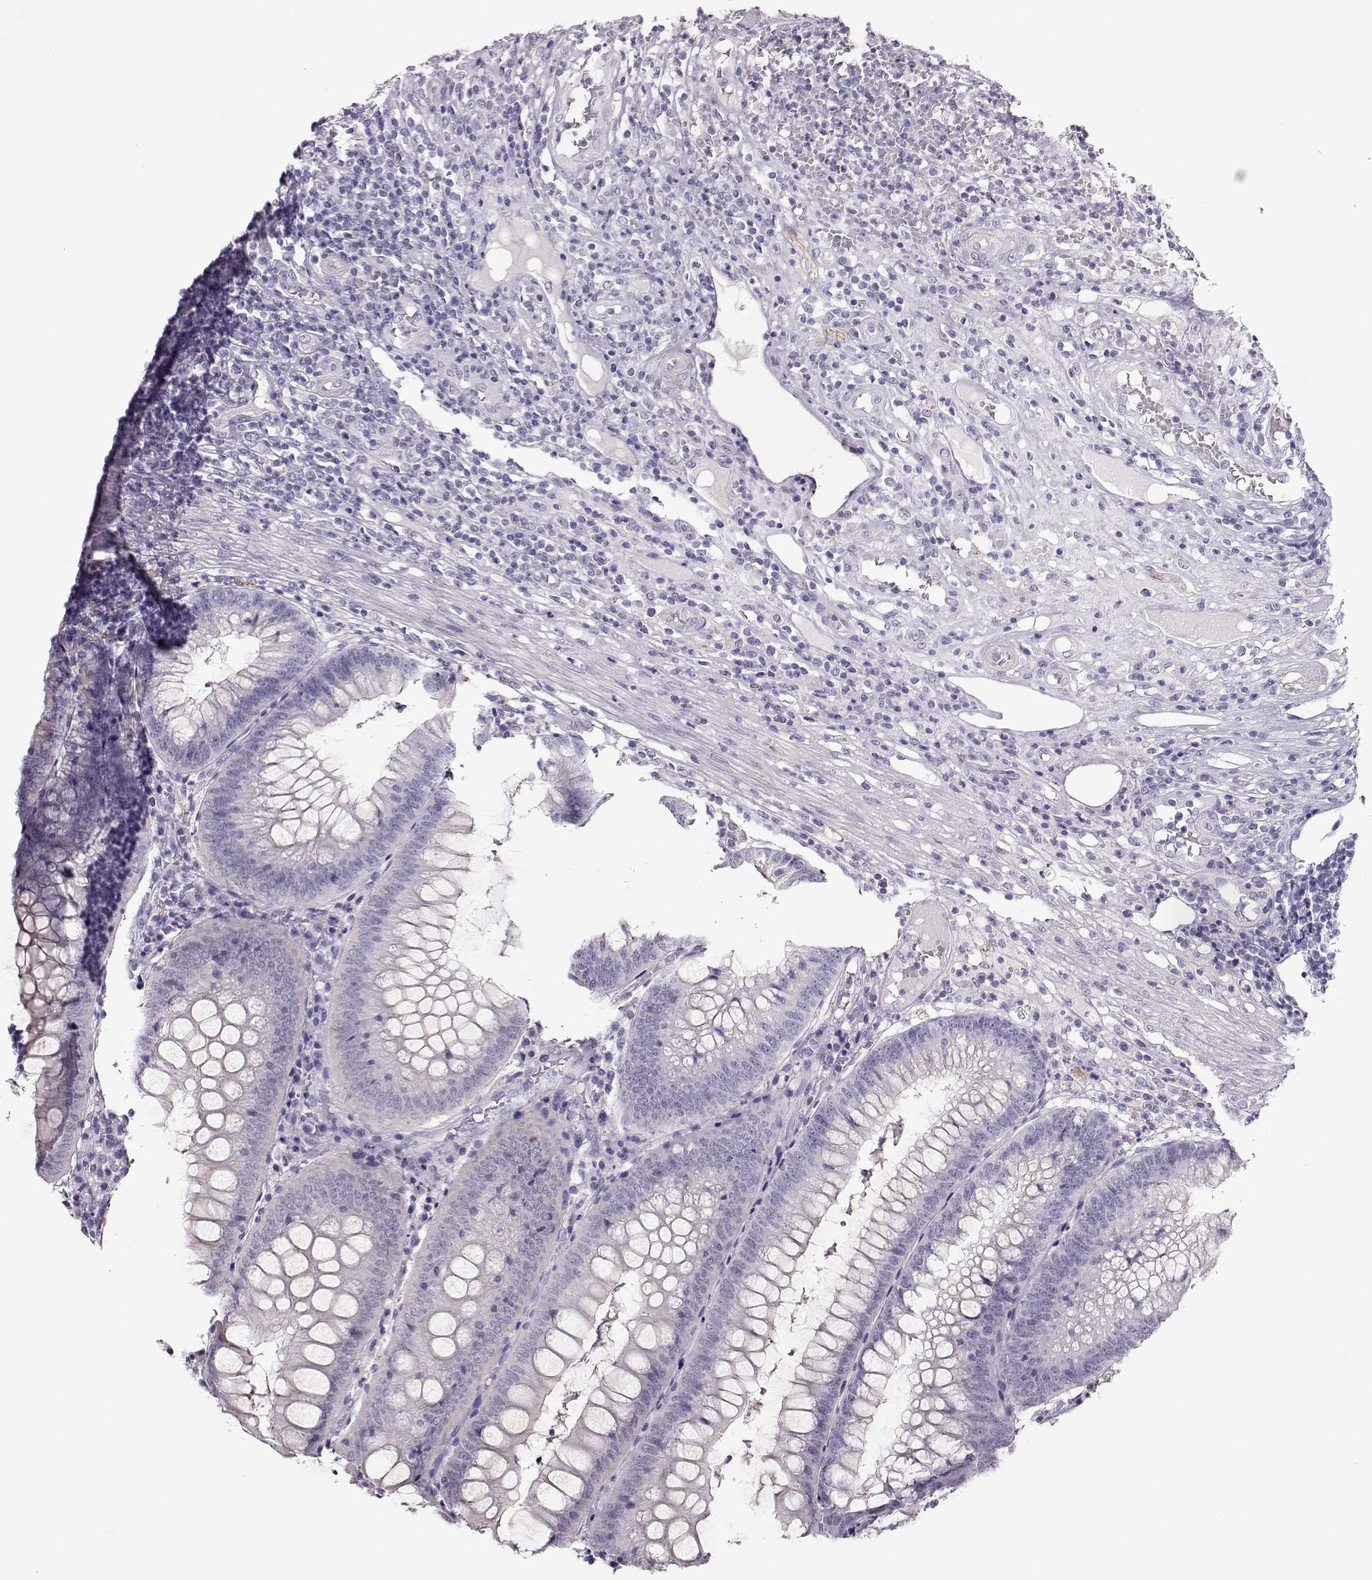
{"staining": {"intensity": "weak", "quantity": "<25%", "location": "cytoplasmic/membranous"}, "tissue": "appendix", "cell_type": "Glandular cells", "image_type": "normal", "snomed": [{"axis": "morphology", "description": "Normal tissue, NOS"}, {"axis": "morphology", "description": "Inflammation, NOS"}, {"axis": "topography", "description": "Appendix"}], "caption": "This image is of normal appendix stained with IHC to label a protein in brown with the nuclei are counter-stained blue. There is no positivity in glandular cells. The staining was performed using DAB to visualize the protein expression in brown, while the nuclei were stained in blue with hematoxylin (Magnification: 20x).", "gene": "RBM44", "patient": {"sex": "male", "age": 16}}